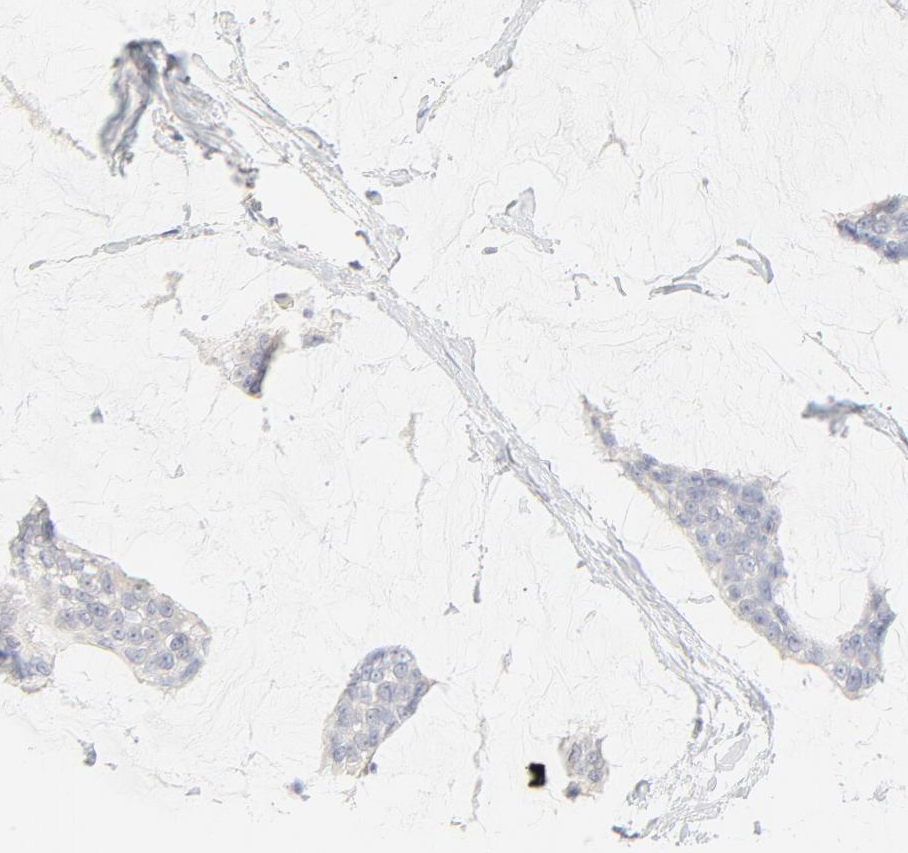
{"staining": {"intensity": "negative", "quantity": "none", "location": "none"}, "tissue": "breast cancer", "cell_type": "Tumor cells", "image_type": "cancer", "snomed": [{"axis": "morphology", "description": "Duct carcinoma"}, {"axis": "topography", "description": "Breast"}], "caption": "Immunohistochemistry micrograph of neoplastic tissue: human breast intraductal carcinoma stained with DAB (3,3'-diaminobenzidine) displays no significant protein expression in tumor cells.", "gene": "FCGBP", "patient": {"sex": "female", "age": 93}}